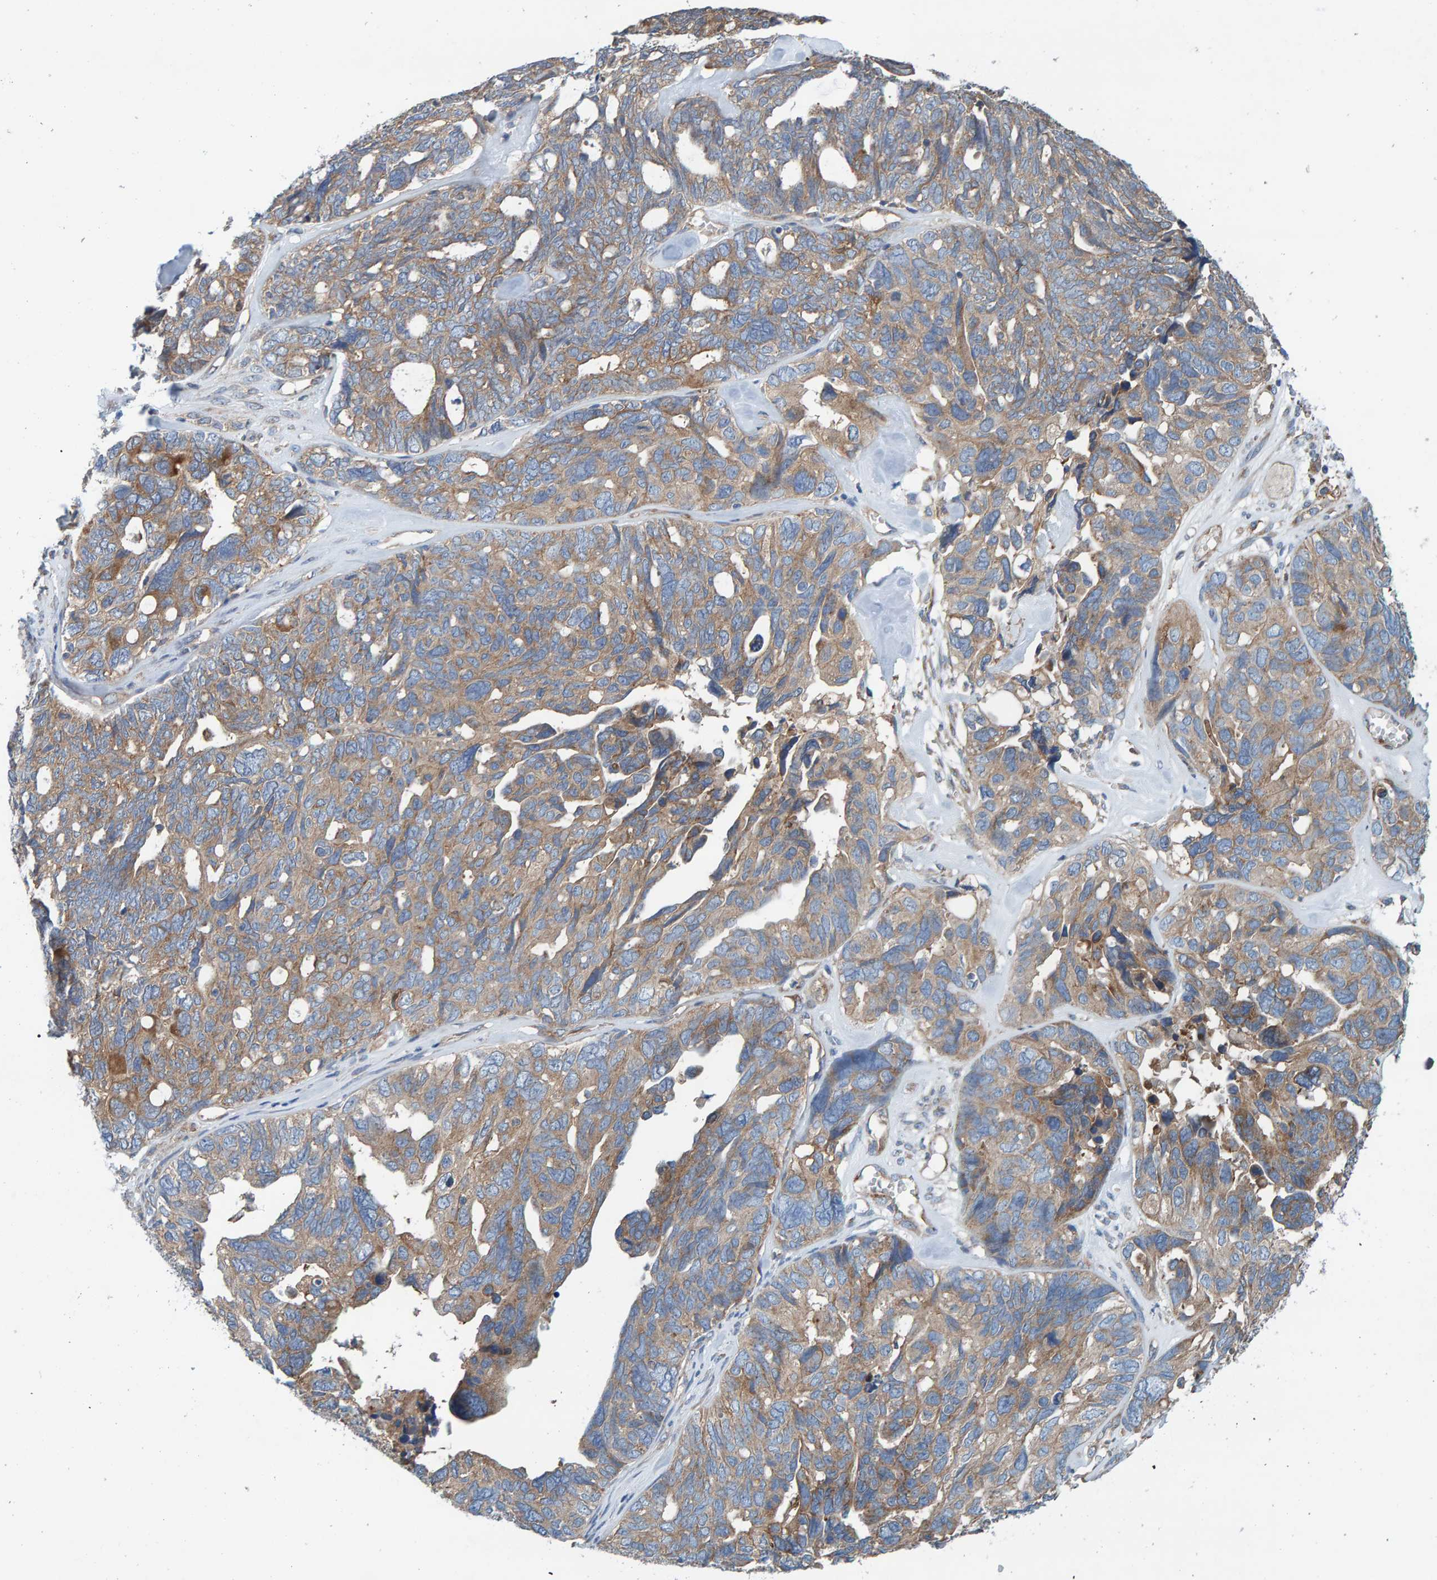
{"staining": {"intensity": "moderate", "quantity": ">75%", "location": "cytoplasmic/membranous"}, "tissue": "ovarian cancer", "cell_type": "Tumor cells", "image_type": "cancer", "snomed": [{"axis": "morphology", "description": "Cystadenocarcinoma, serous, NOS"}, {"axis": "topography", "description": "Ovary"}], "caption": "Protein staining by immunohistochemistry displays moderate cytoplasmic/membranous staining in about >75% of tumor cells in serous cystadenocarcinoma (ovarian).", "gene": "MKLN1", "patient": {"sex": "female", "age": 79}}